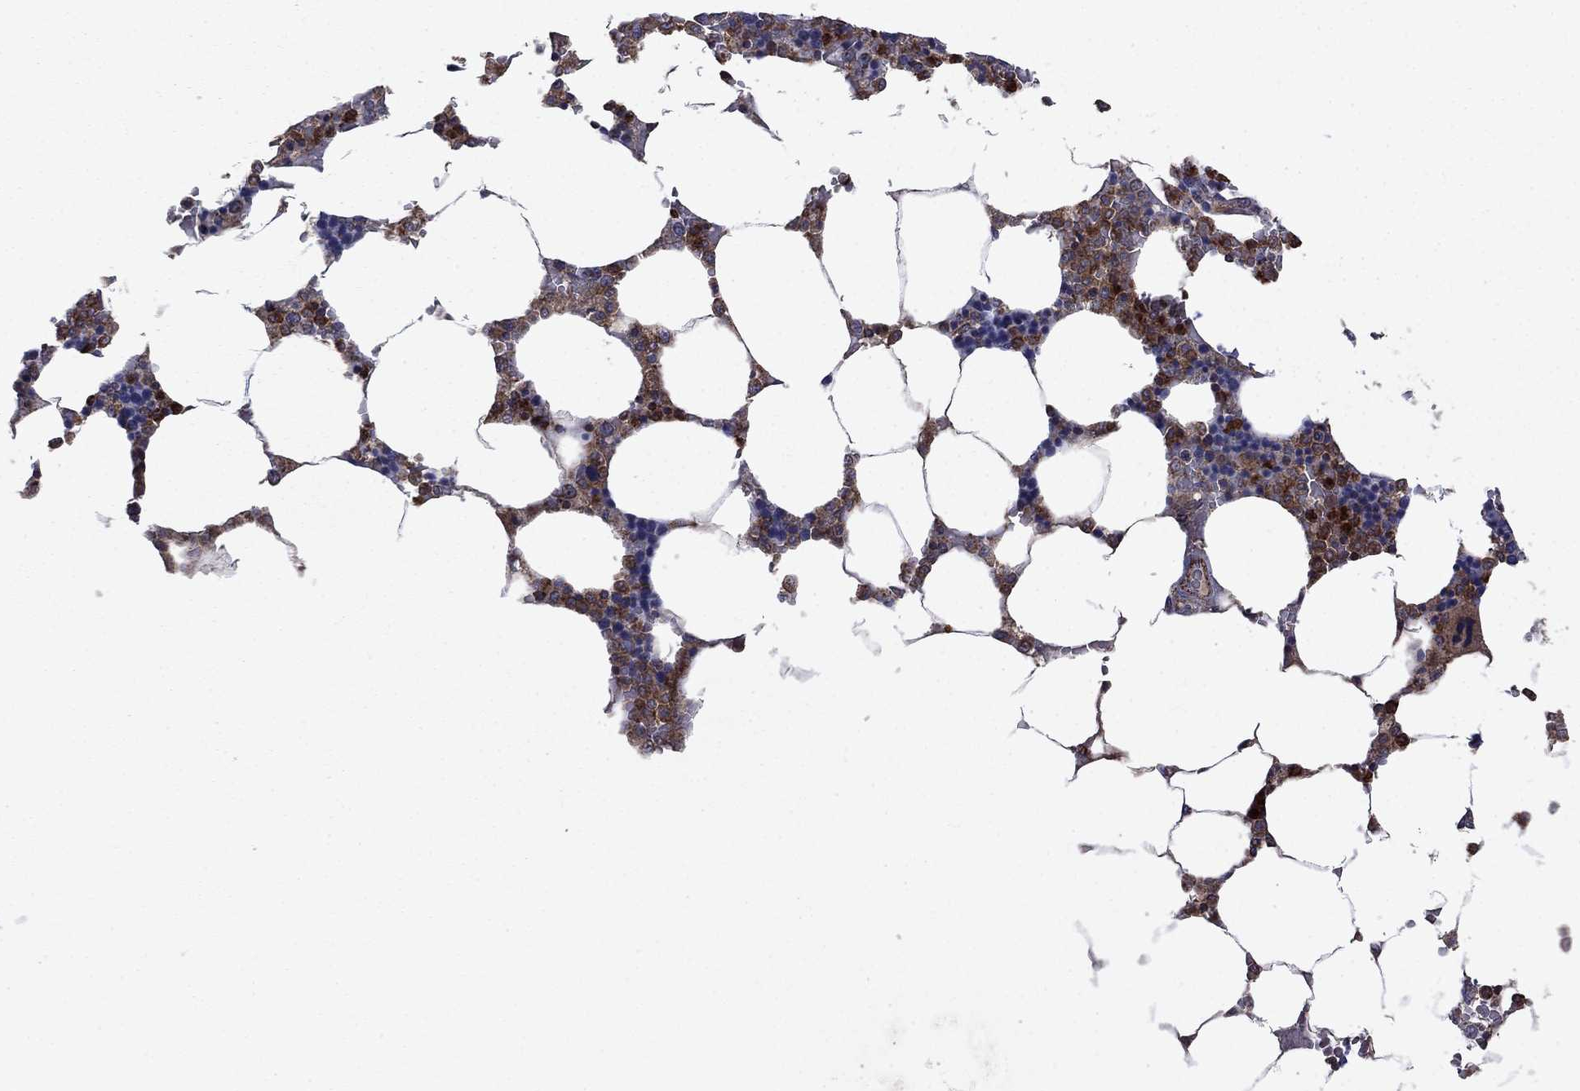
{"staining": {"intensity": "moderate", "quantity": ">75%", "location": "cytoplasmic/membranous"}, "tissue": "bone marrow", "cell_type": "Hematopoietic cells", "image_type": "normal", "snomed": [{"axis": "morphology", "description": "Normal tissue, NOS"}, {"axis": "topography", "description": "Bone marrow"}], "caption": "Hematopoietic cells show moderate cytoplasmic/membranous positivity in approximately >75% of cells in normal bone marrow.", "gene": "DOP1B", "patient": {"sex": "male", "age": 63}}